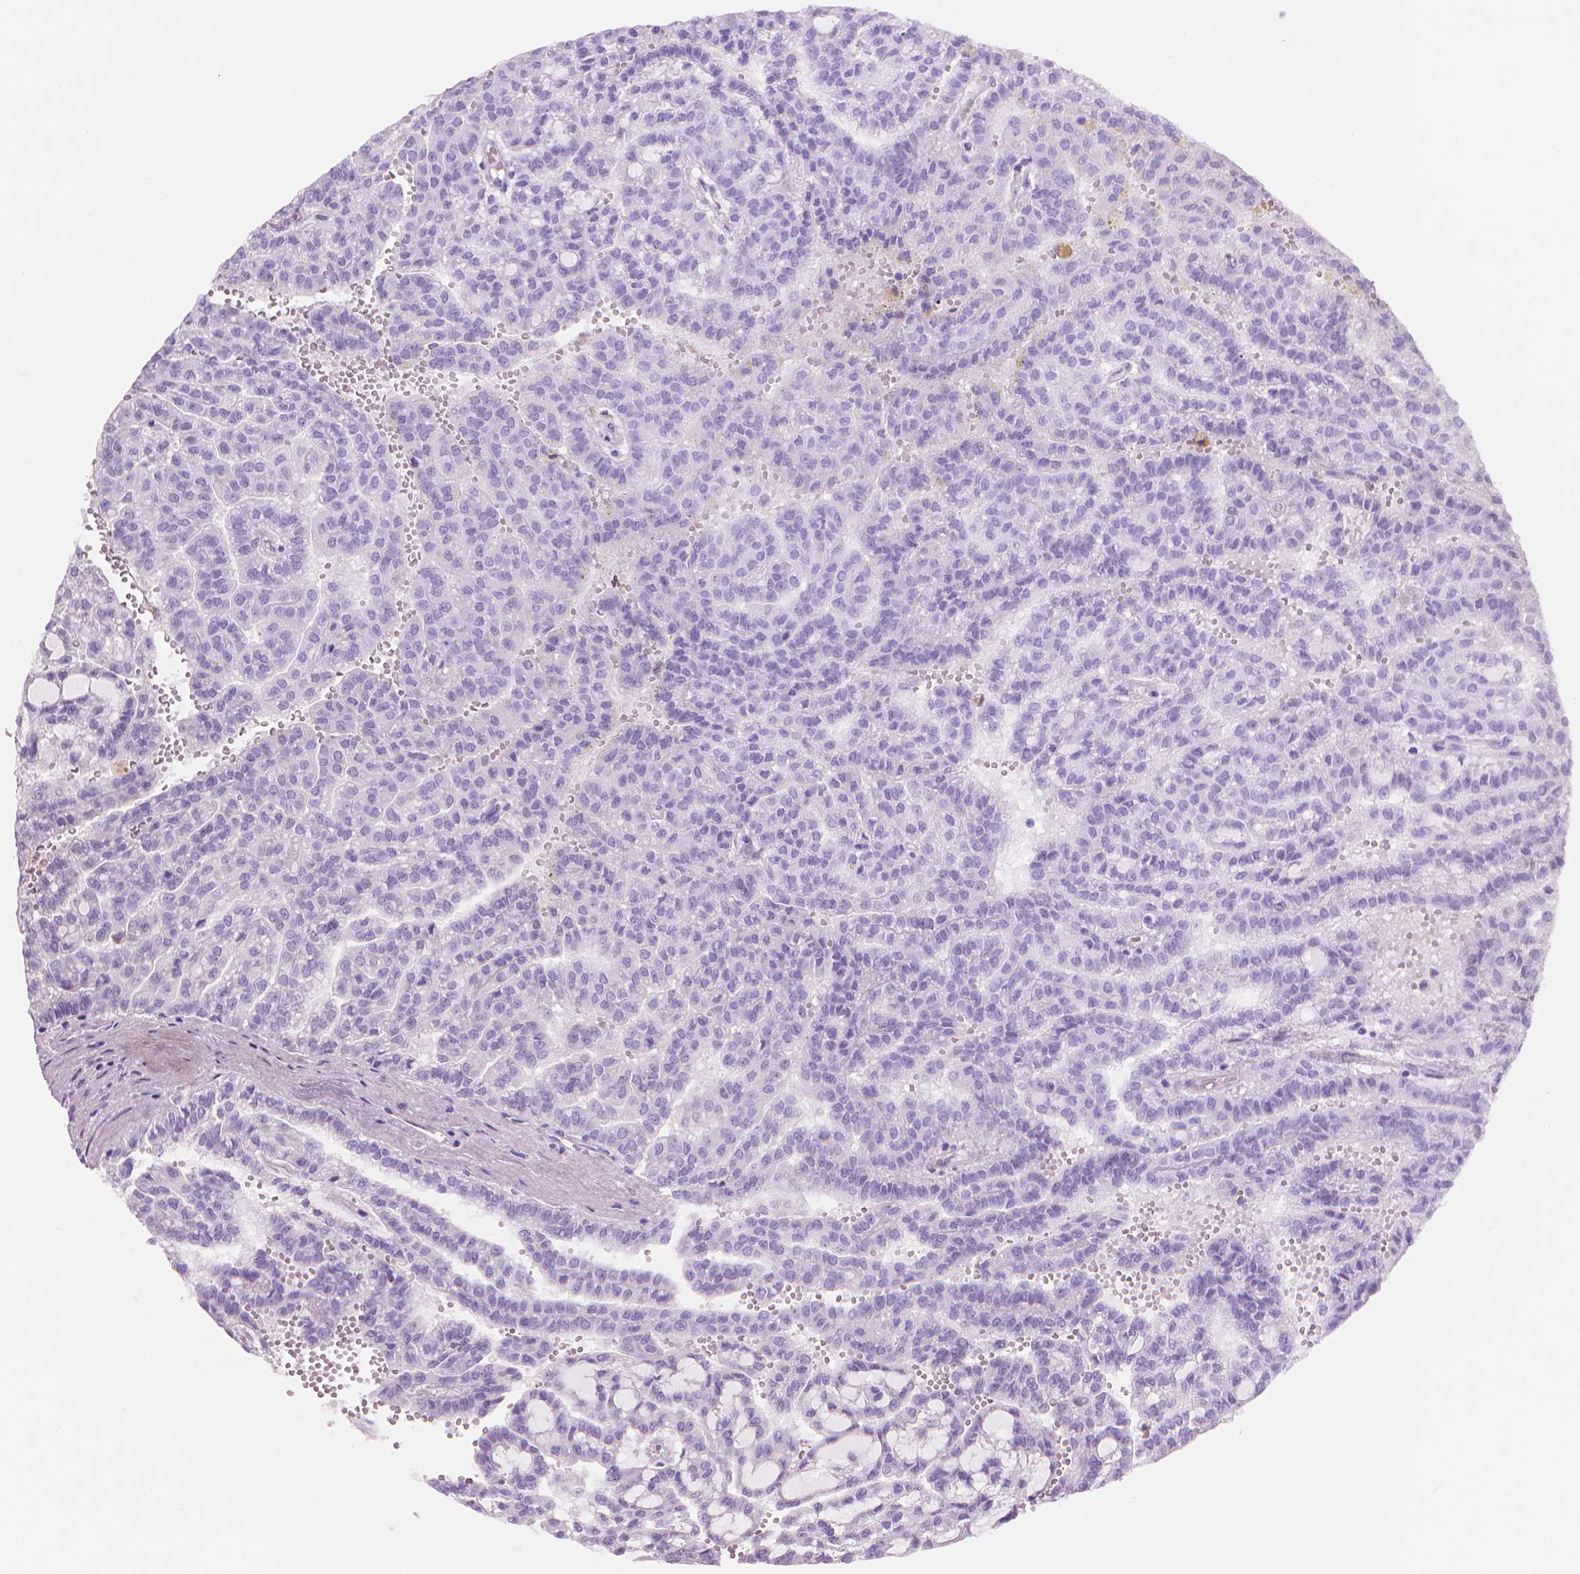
{"staining": {"intensity": "negative", "quantity": "none", "location": "none"}, "tissue": "renal cancer", "cell_type": "Tumor cells", "image_type": "cancer", "snomed": [{"axis": "morphology", "description": "Adenocarcinoma, NOS"}, {"axis": "topography", "description": "Kidney"}], "caption": "The histopathology image exhibits no significant staining in tumor cells of renal cancer (adenocarcinoma).", "gene": "ENO2", "patient": {"sex": "male", "age": 63}}